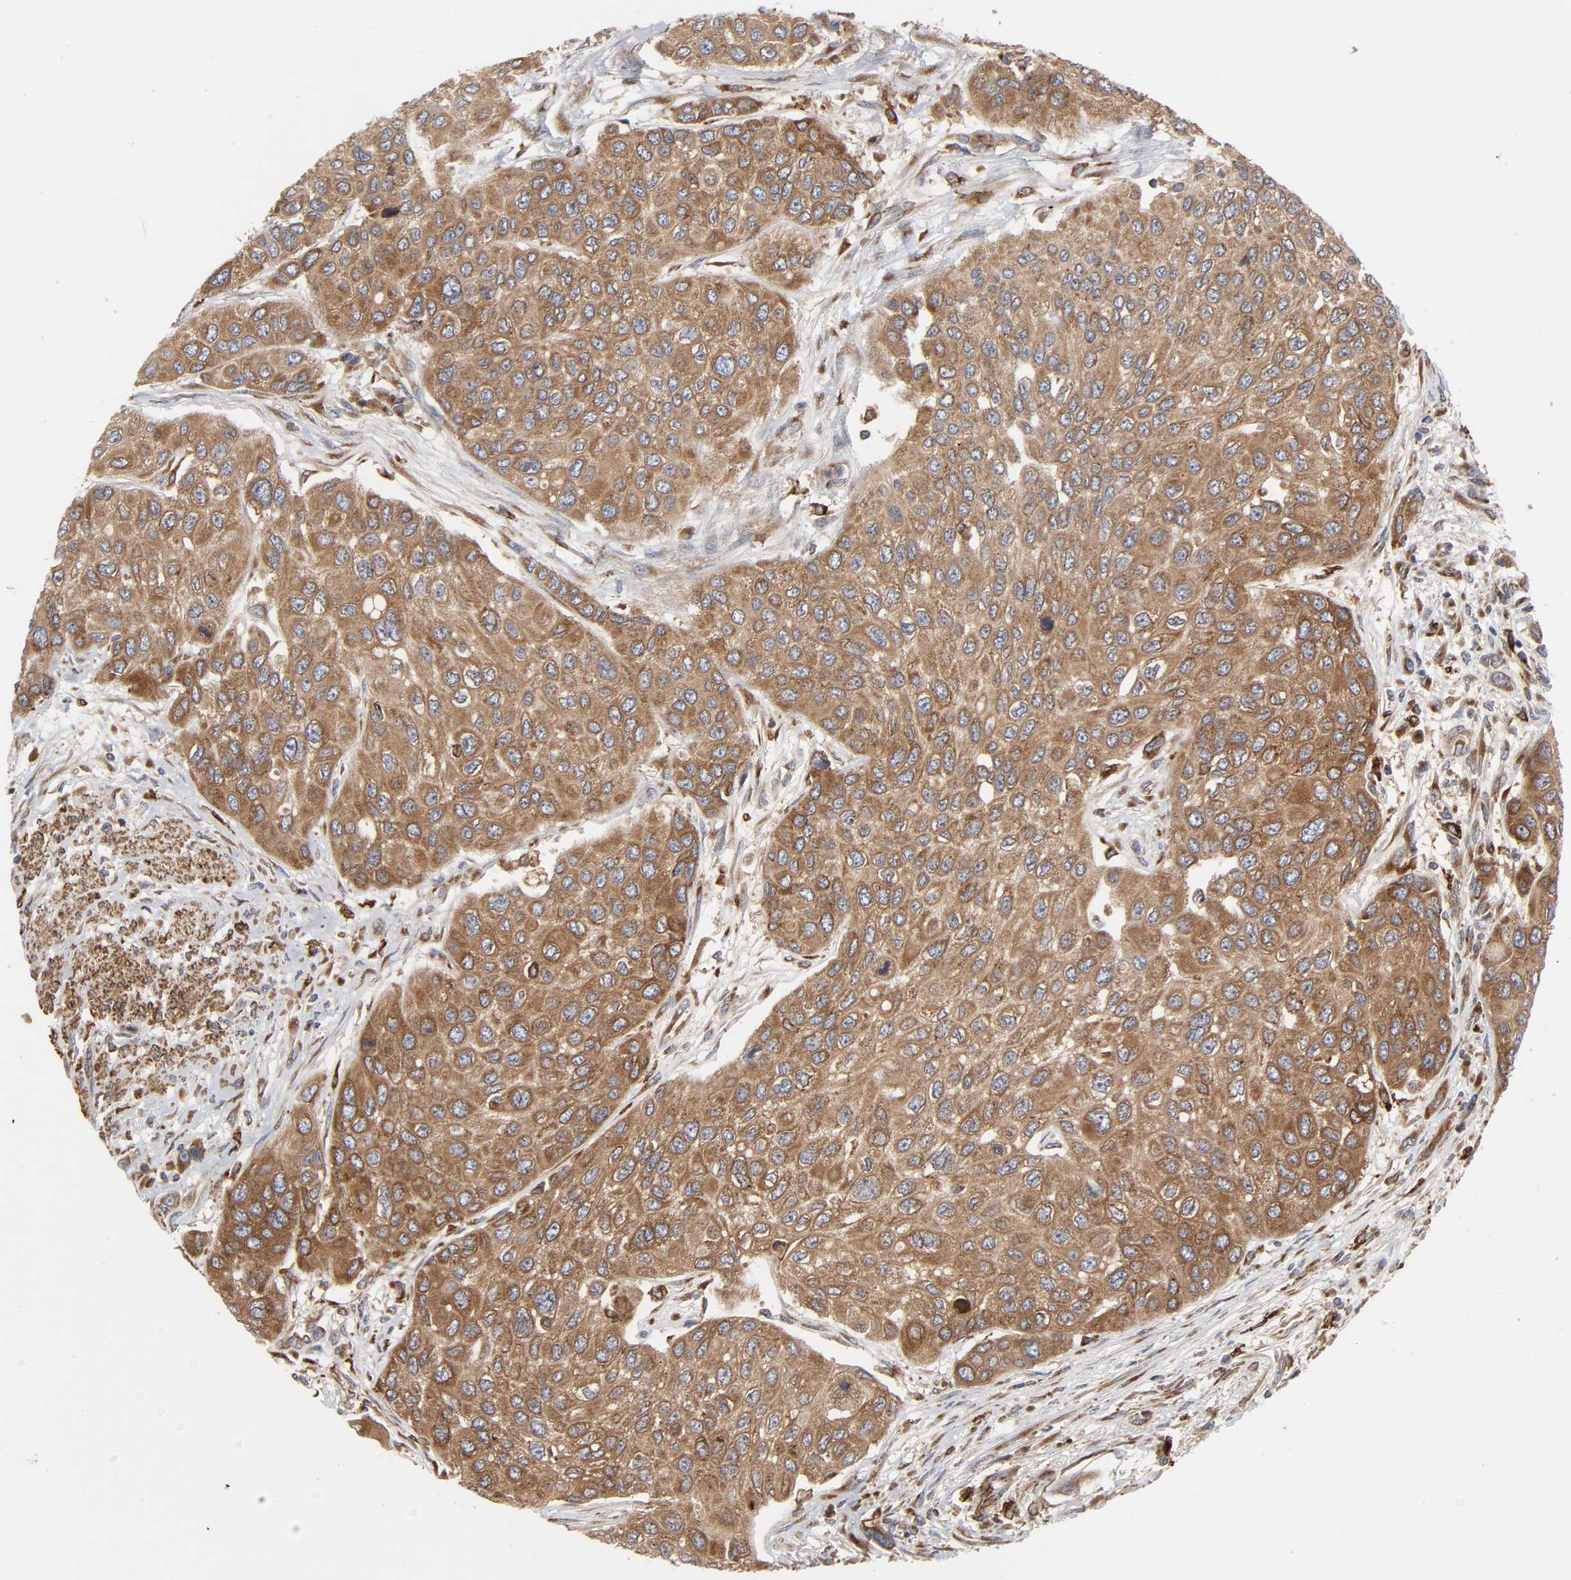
{"staining": {"intensity": "moderate", "quantity": ">75%", "location": "cytoplasmic/membranous"}, "tissue": "urothelial cancer", "cell_type": "Tumor cells", "image_type": "cancer", "snomed": [{"axis": "morphology", "description": "Urothelial carcinoma, High grade"}, {"axis": "topography", "description": "Urinary bladder"}], "caption": "Brown immunohistochemical staining in urothelial cancer displays moderate cytoplasmic/membranous positivity in about >75% of tumor cells. The staining was performed using DAB (3,3'-diaminobenzidine) to visualize the protein expression in brown, while the nuclei were stained in blue with hematoxylin (Magnification: 20x).", "gene": "GNPTG", "patient": {"sex": "female", "age": 56}}